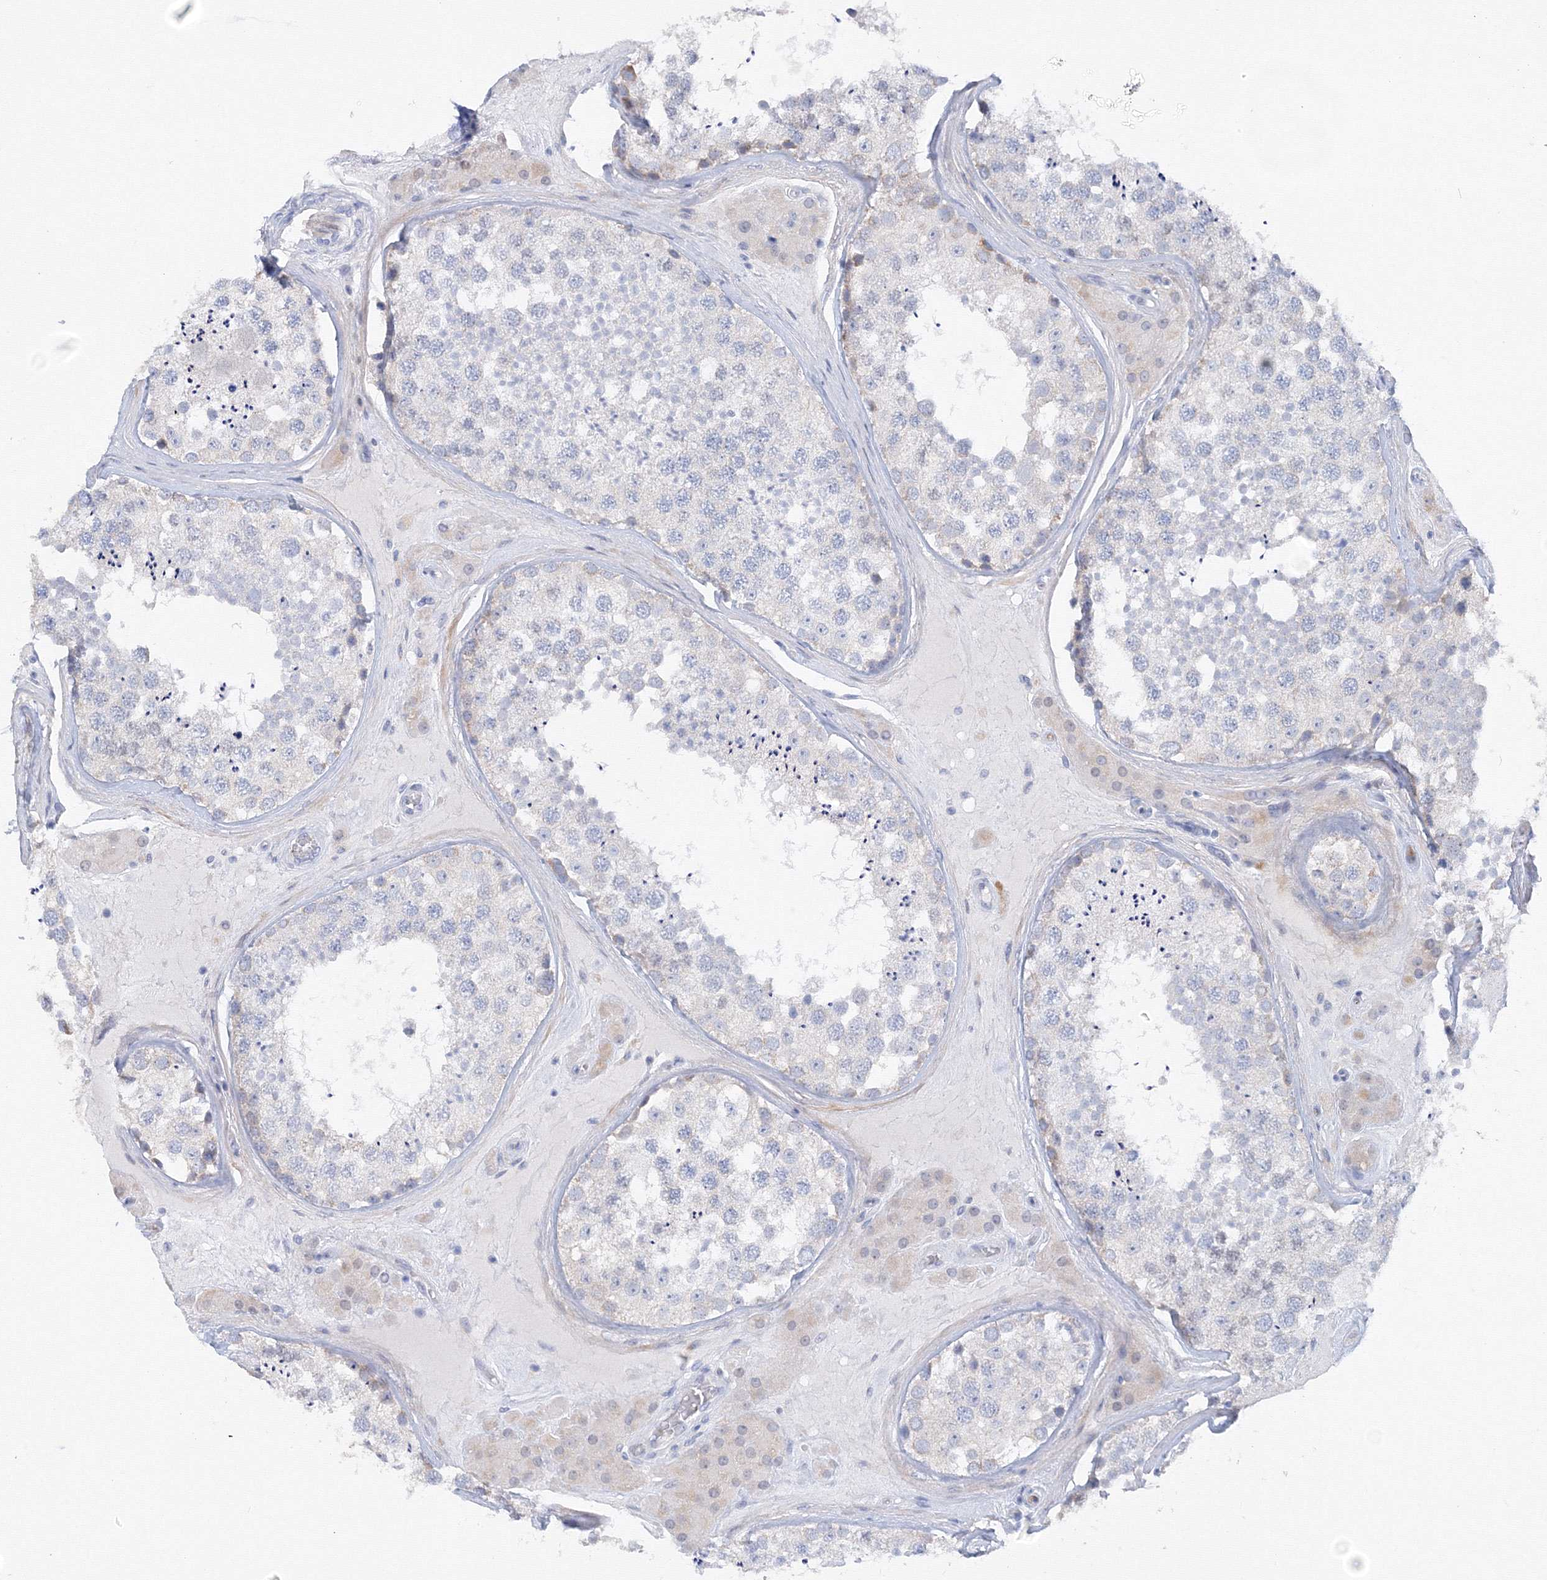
{"staining": {"intensity": "weak", "quantity": "<25%", "location": "cytoplasmic/membranous"}, "tissue": "testis", "cell_type": "Cells in seminiferous ducts", "image_type": "normal", "snomed": [{"axis": "morphology", "description": "Normal tissue, NOS"}, {"axis": "topography", "description": "Testis"}], "caption": "Cells in seminiferous ducts are negative for brown protein staining in unremarkable testis.", "gene": "TAMM41", "patient": {"sex": "male", "age": 46}}